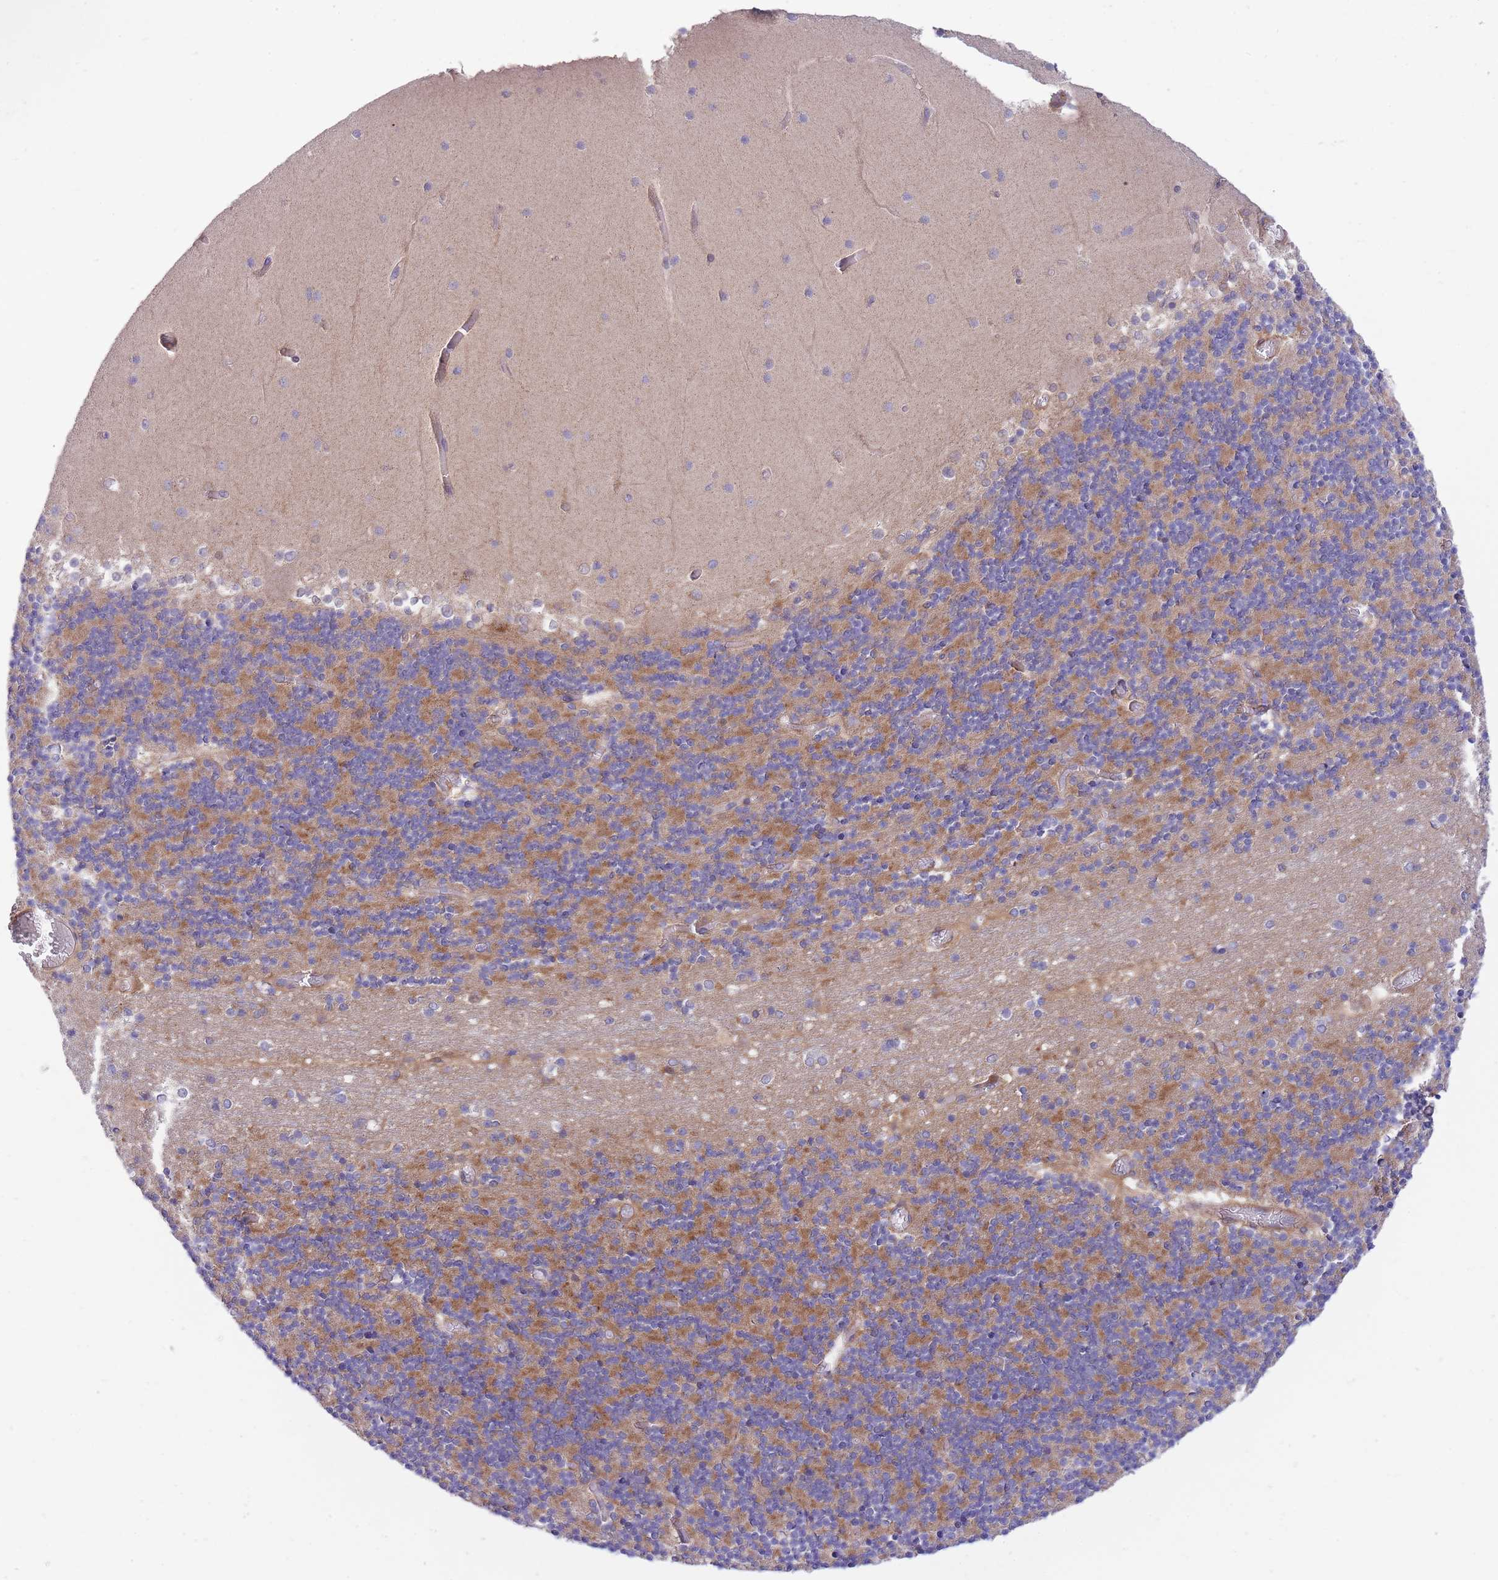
{"staining": {"intensity": "moderate", "quantity": "25%-75%", "location": "cytoplasmic/membranous"}, "tissue": "cerebellum", "cell_type": "Cells in granular layer", "image_type": "normal", "snomed": [{"axis": "morphology", "description": "Normal tissue, NOS"}, {"axis": "topography", "description": "Cerebellum"}], "caption": "The image demonstrates immunohistochemical staining of unremarkable cerebellum. There is moderate cytoplasmic/membranous staining is present in about 25%-75% of cells in granular layer. The protein is stained brown, and the nuclei are stained in blue (DAB IHC with brightfield microscopy, high magnification).", "gene": "CHAC1", "patient": {"sex": "female", "age": 28}}